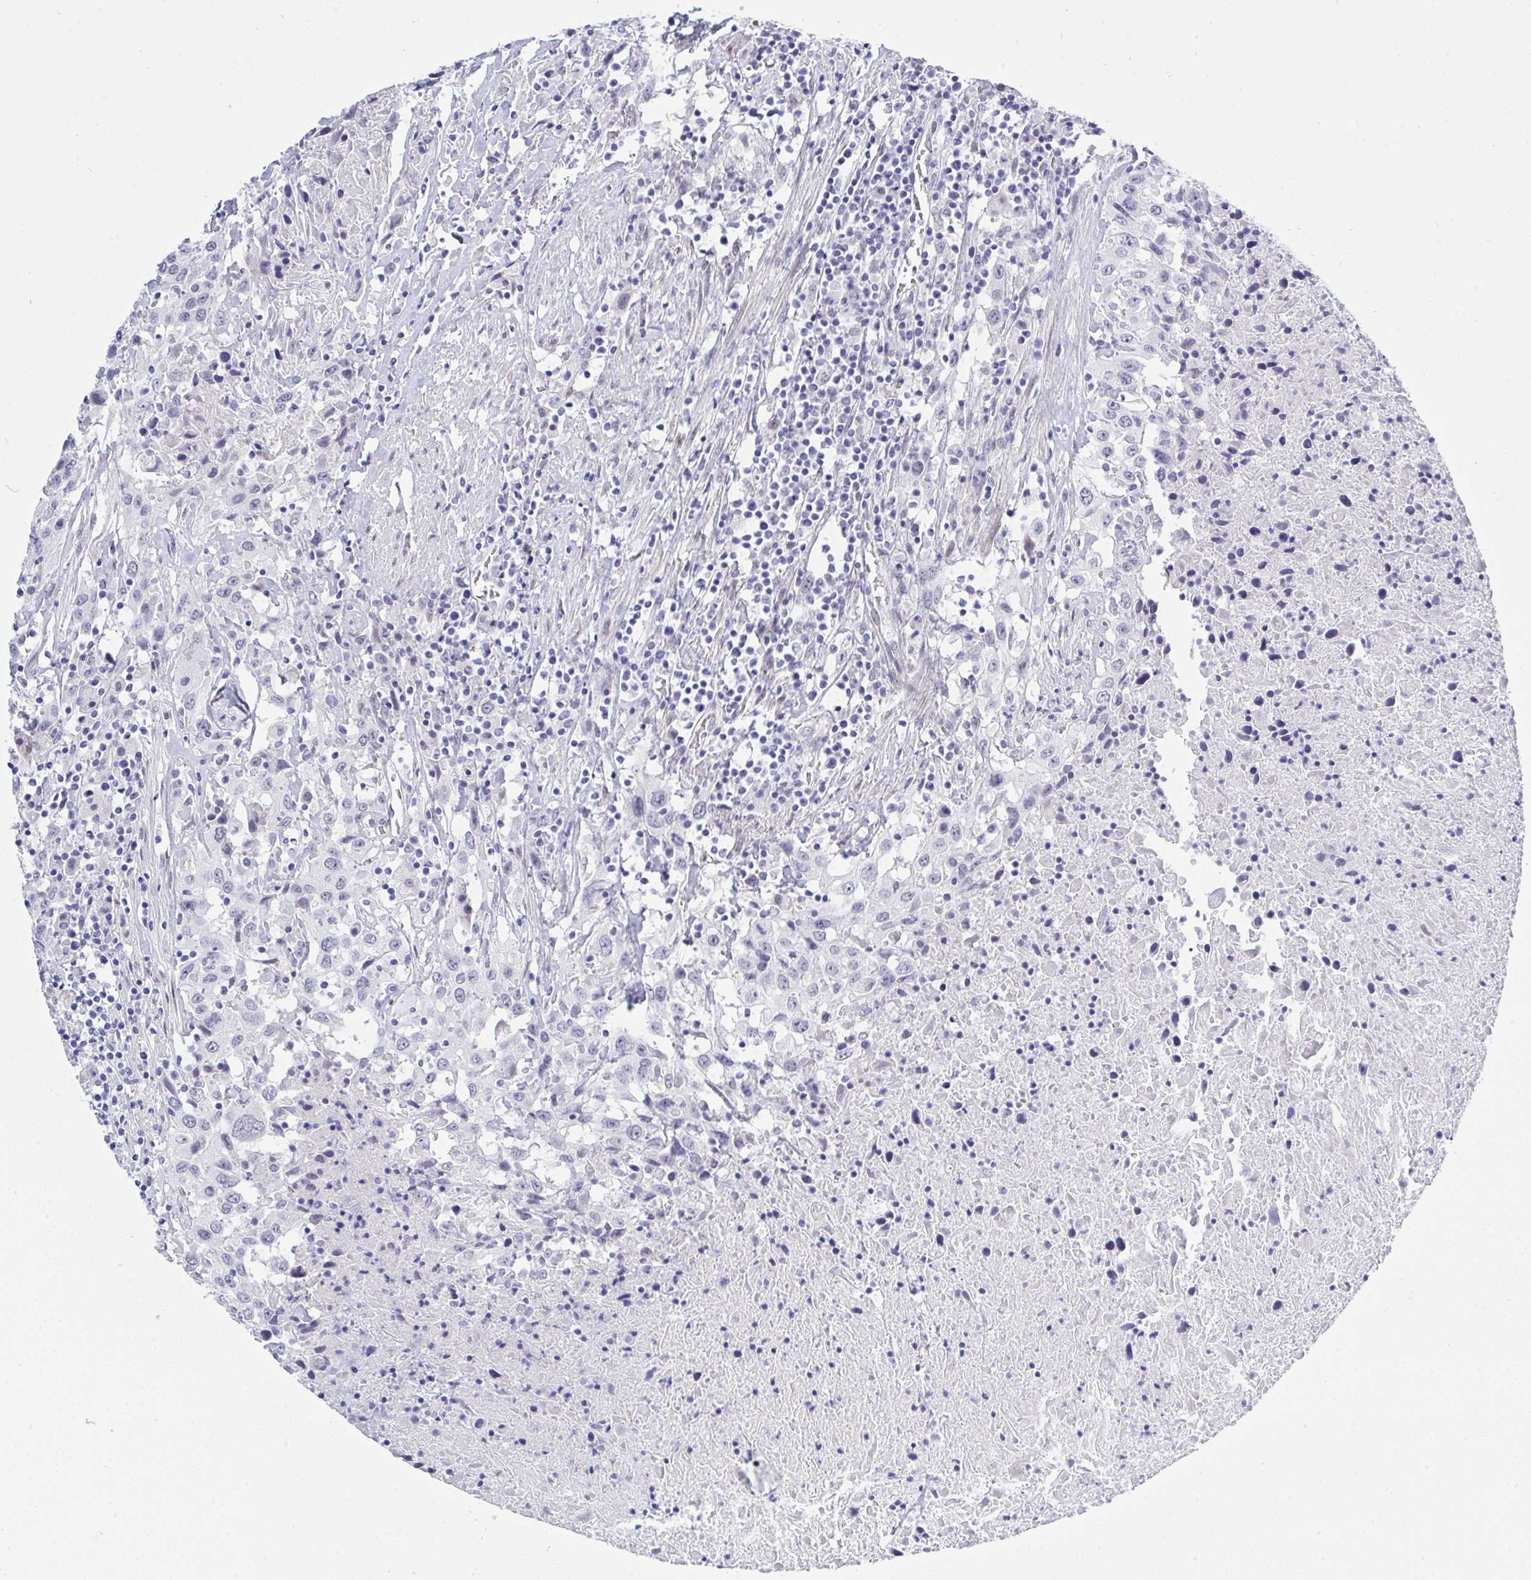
{"staining": {"intensity": "negative", "quantity": "none", "location": "none"}, "tissue": "urothelial cancer", "cell_type": "Tumor cells", "image_type": "cancer", "snomed": [{"axis": "morphology", "description": "Urothelial carcinoma, High grade"}, {"axis": "topography", "description": "Urinary bladder"}], "caption": "DAB immunohistochemical staining of high-grade urothelial carcinoma demonstrates no significant staining in tumor cells.", "gene": "MFSD4A", "patient": {"sex": "male", "age": 61}}